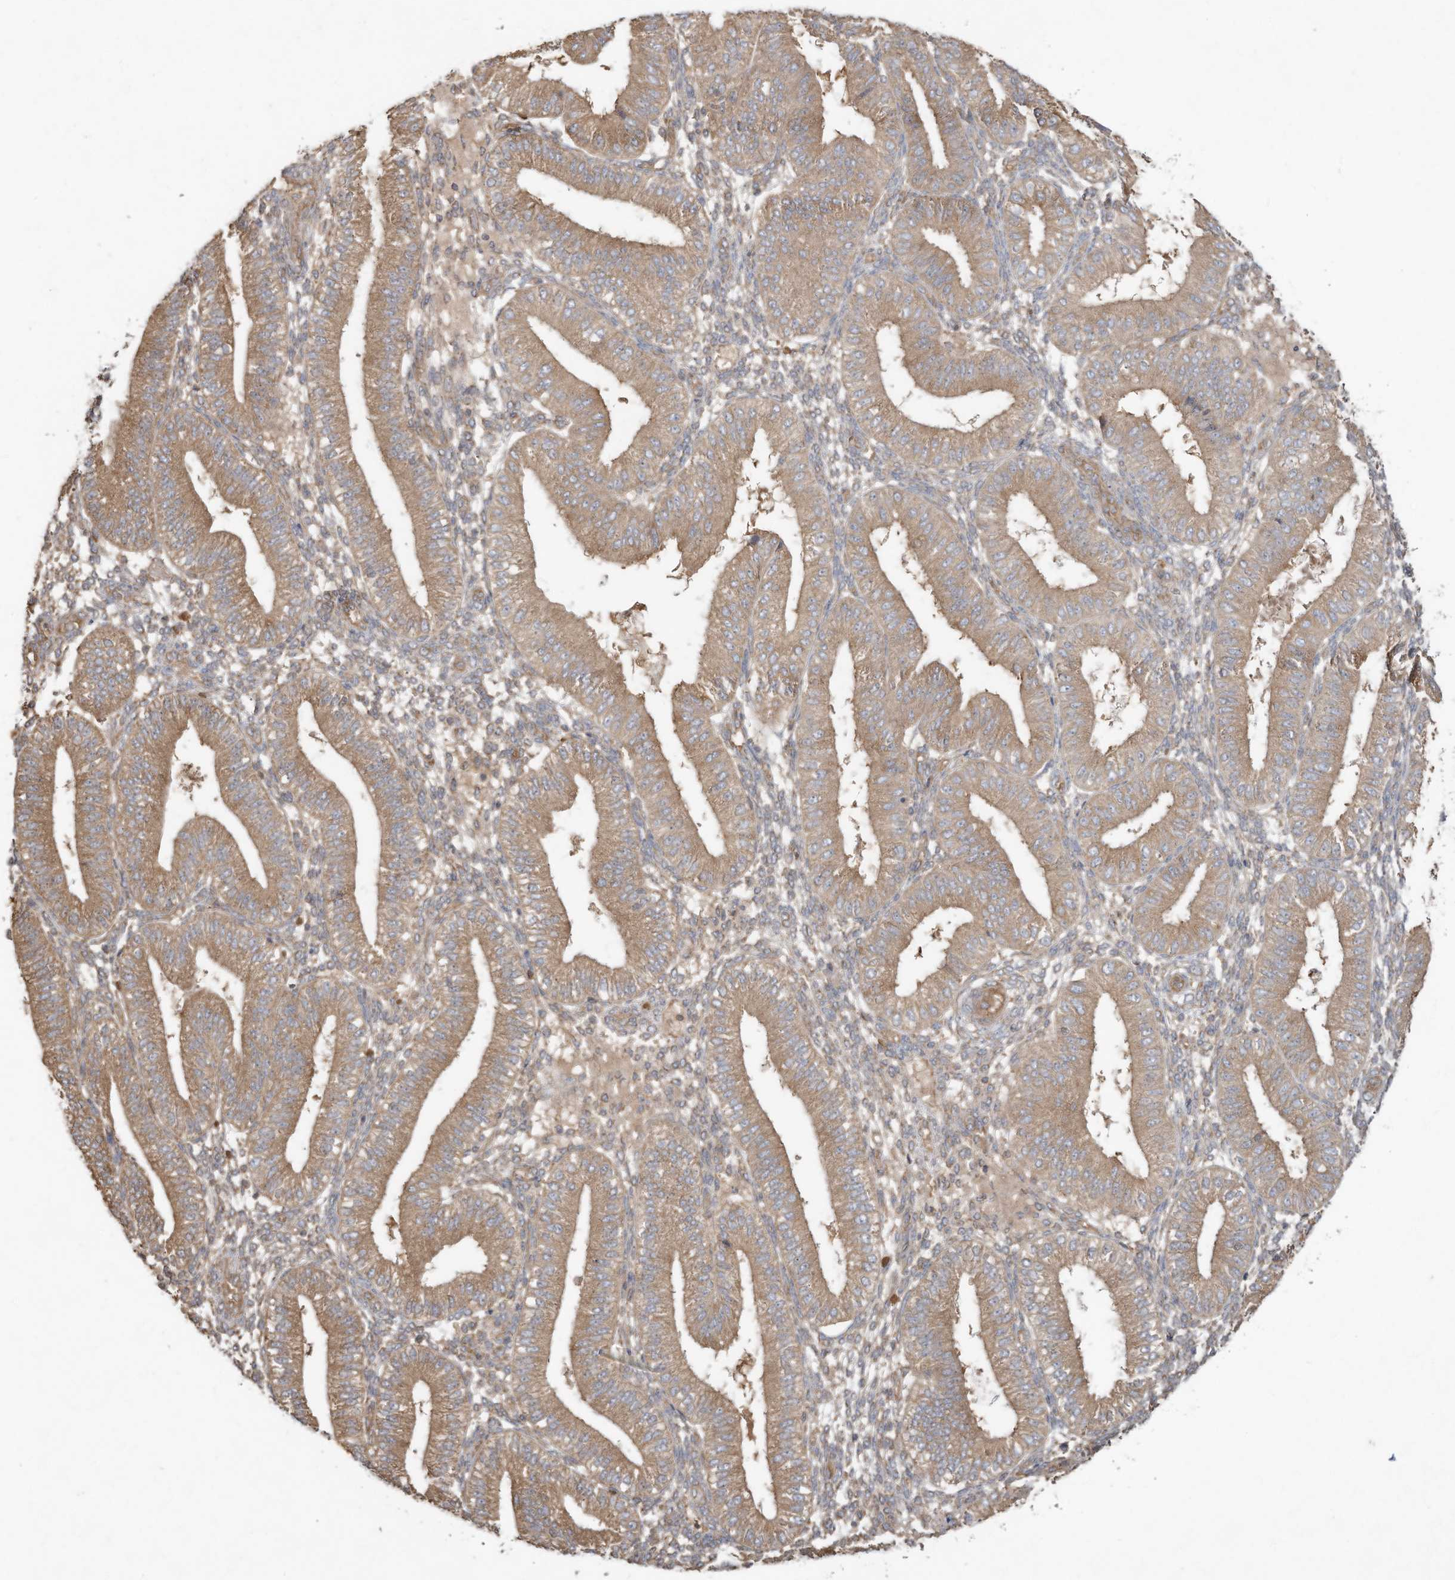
{"staining": {"intensity": "moderate", "quantity": "25%-75%", "location": "cytoplasmic/membranous"}, "tissue": "endometrium", "cell_type": "Cells in endometrial stroma", "image_type": "normal", "snomed": [{"axis": "morphology", "description": "Normal tissue, NOS"}, {"axis": "topography", "description": "Endometrium"}], "caption": "Cells in endometrial stroma demonstrate moderate cytoplasmic/membranous staining in about 25%-75% of cells in benign endometrium.", "gene": "DYNC1I2", "patient": {"sex": "female", "age": 39}}